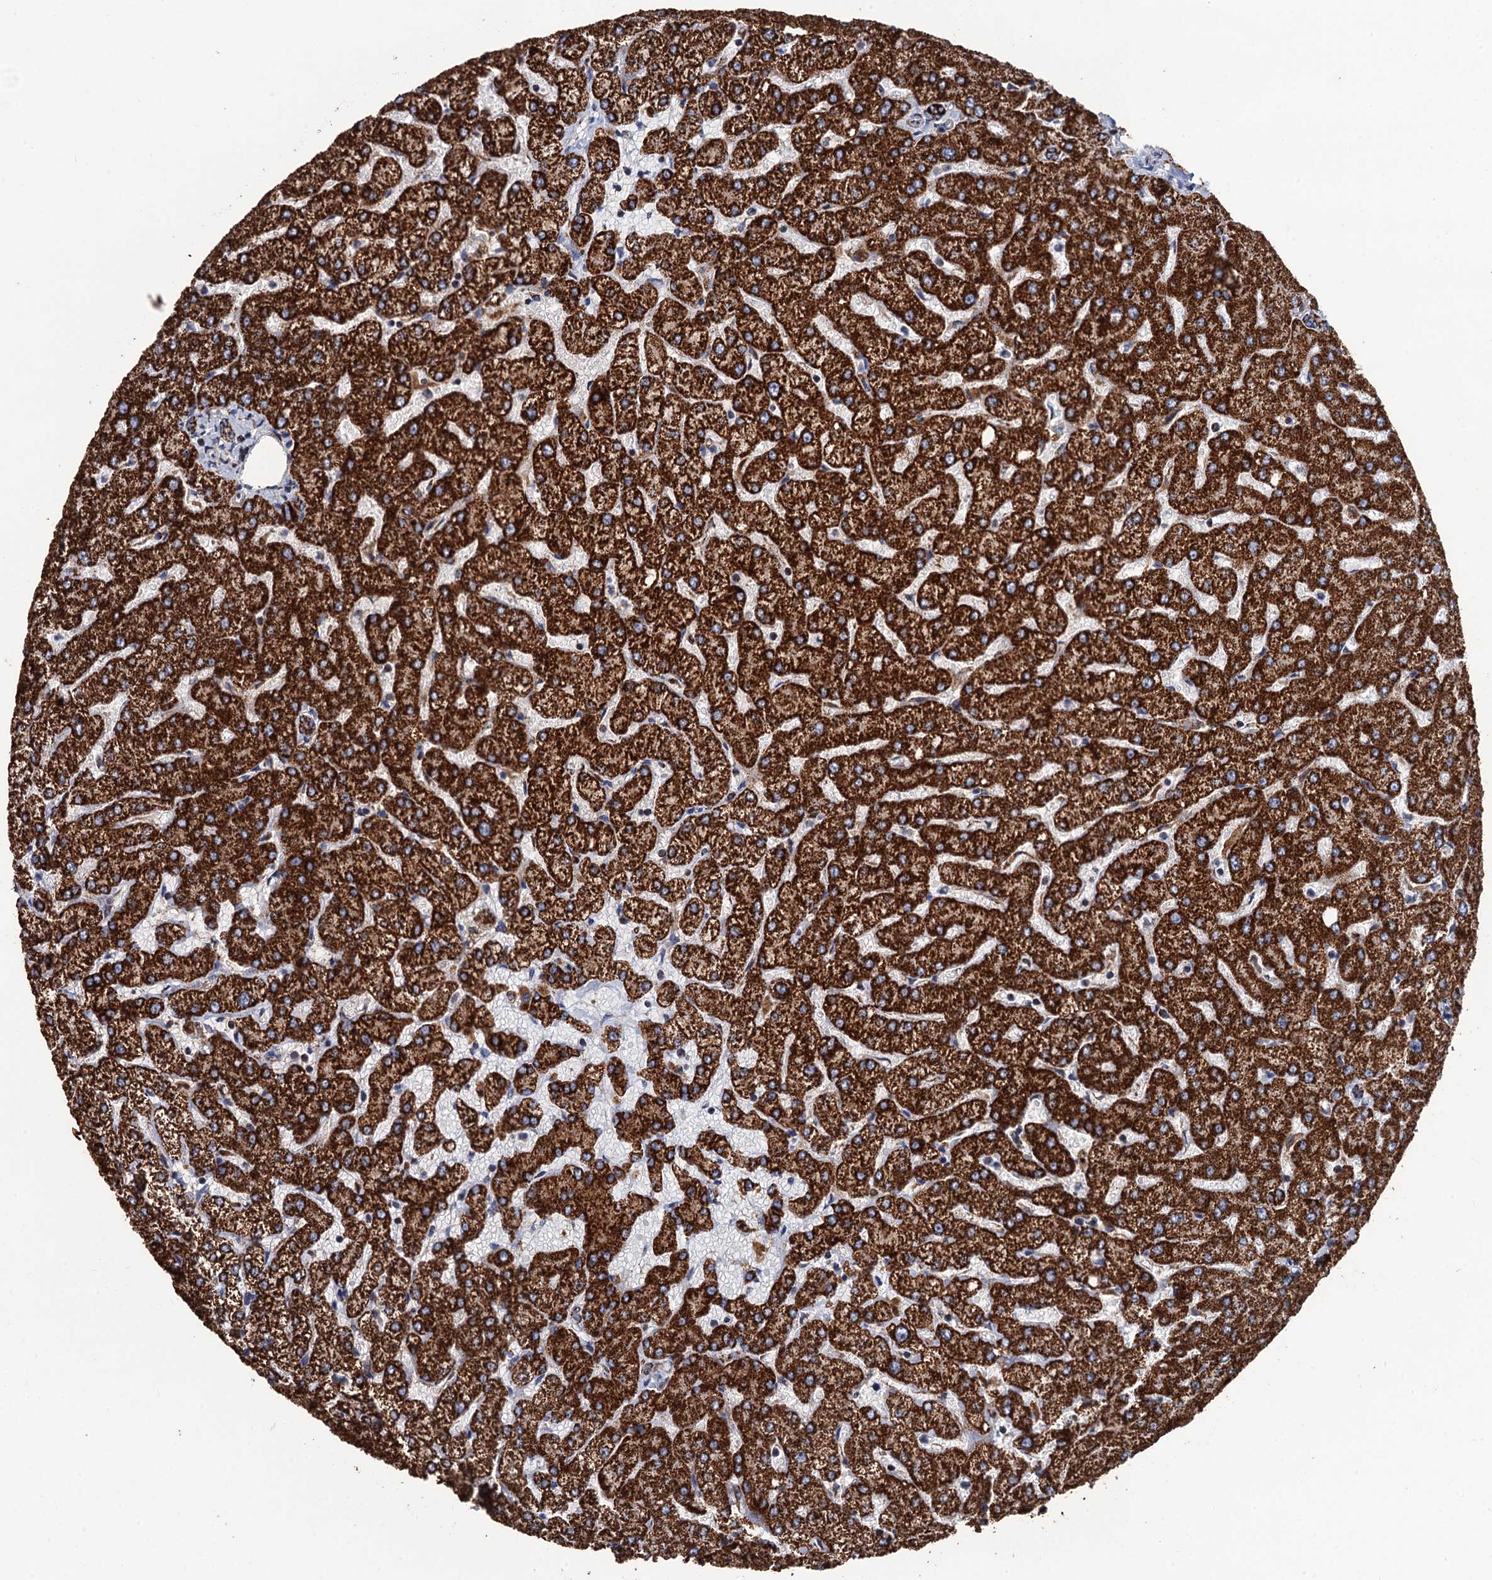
{"staining": {"intensity": "strong", "quantity": ">75%", "location": "cytoplasmic/membranous"}, "tissue": "liver", "cell_type": "Cholangiocytes", "image_type": "normal", "snomed": [{"axis": "morphology", "description": "Normal tissue, NOS"}, {"axis": "topography", "description": "Liver"}], "caption": "Cholangiocytes show high levels of strong cytoplasmic/membranous positivity in about >75% of cells in unremarkable liver. The staining was performed using DAB, with brown indicating positive protein expression. Nuclei are stained blue with hematoxylin.", "gene": "IVD", "patient": {"sex": "female", "age": 54}}